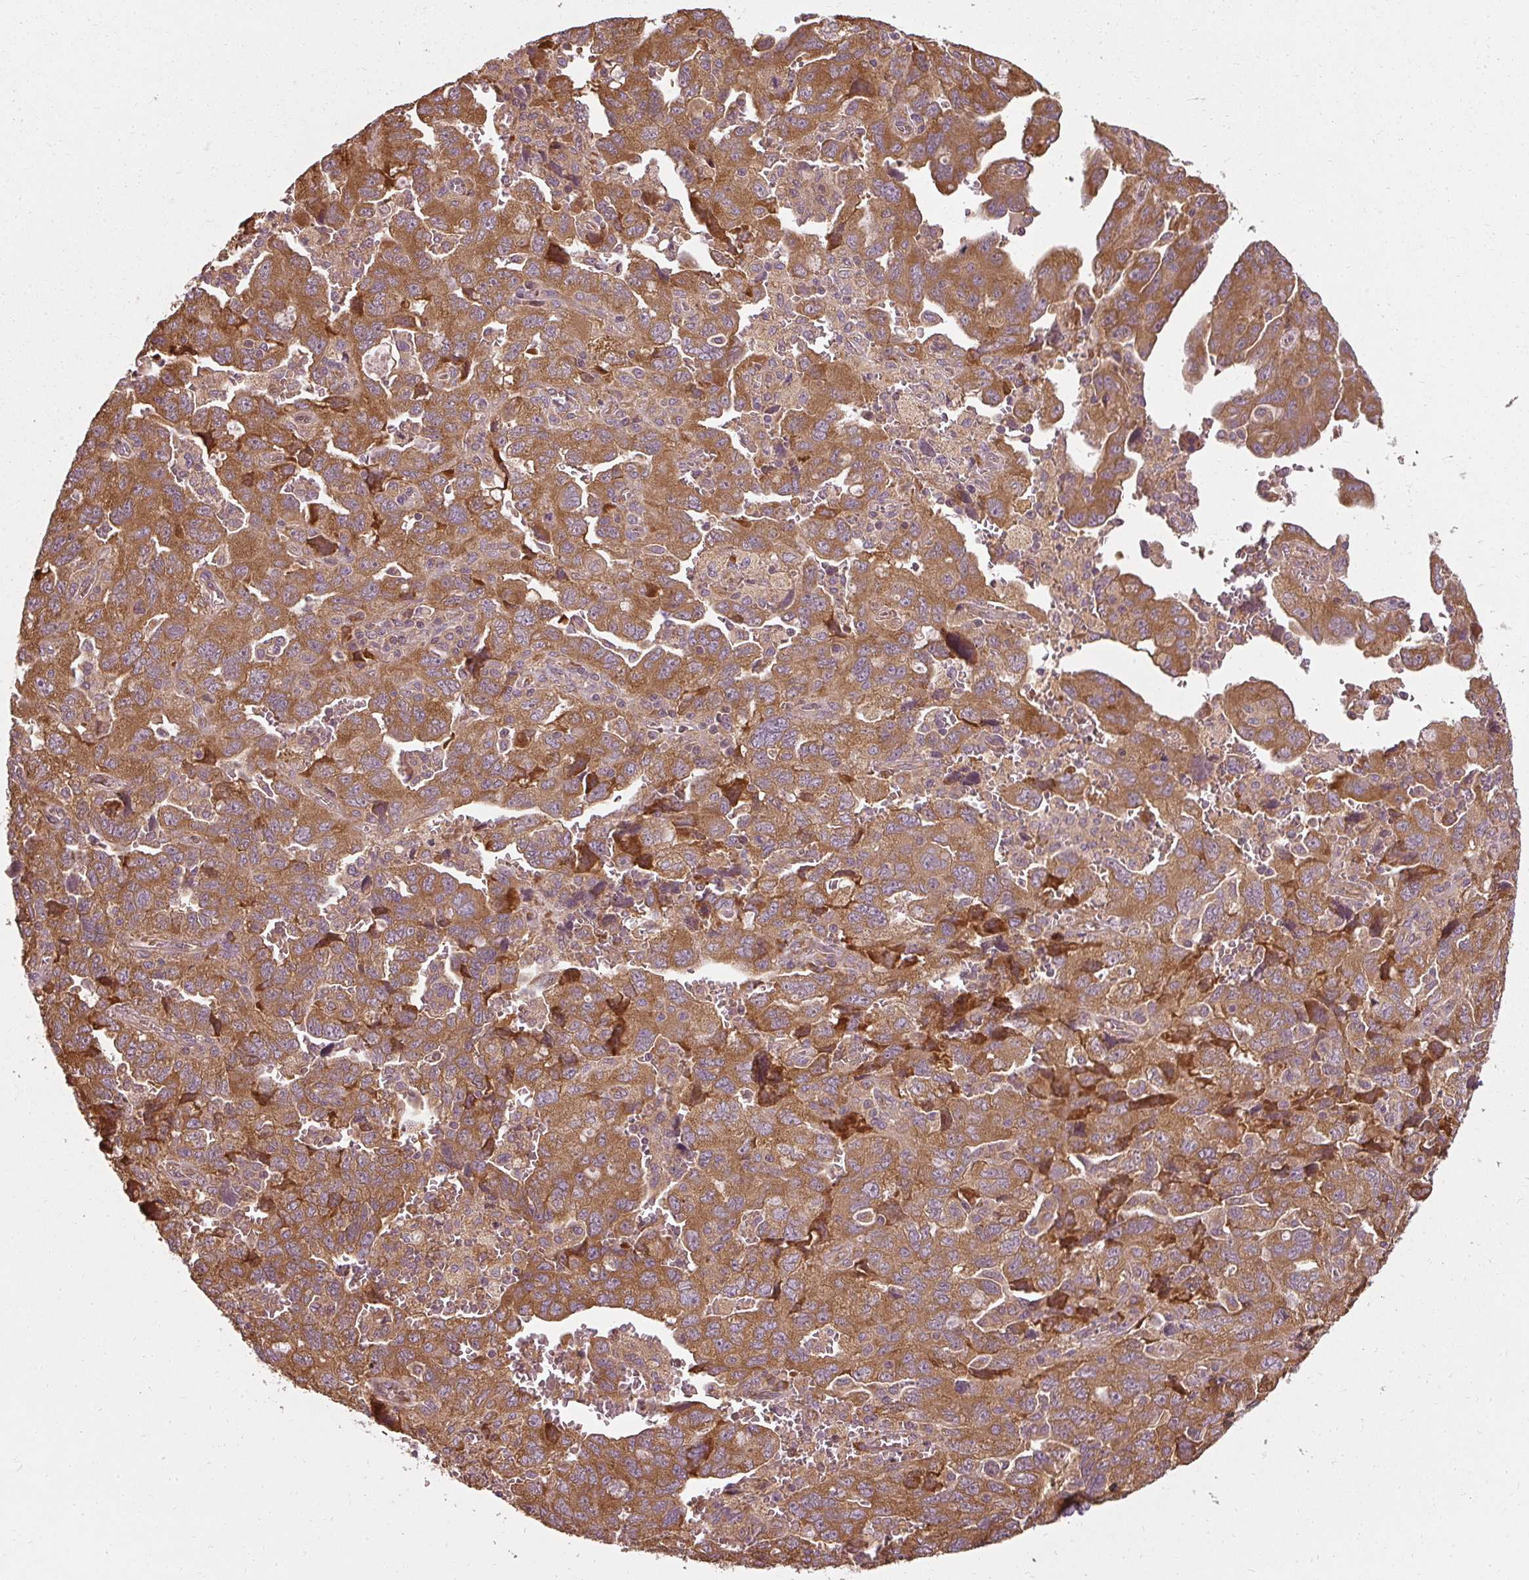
{"staining": {"intensity": "strong", "quantity": ">75%", "location": "cytoplasmic/membranous"}, "tissue": "ovarian cancer", "cell_type": "Tumor cells", "image_type": "cancer", "snomed": [{"axis": "morphology", "description": "Carcinoma, NOS"}, {"axis": "morphology", "description": "Cystadenocarcinoma, serous, NOS"}, {"axis": "topography", "description": "Ovary"}], "caption": "About >75% of tumor cells in serous cystadenocarcinoma (ovarian) demonstrate strong cytoplasmic/membranous protein positivity as visualized by brown immunohistochemical staining.", "gene": "RPL24", "patient": {"sex": "female", "age": 69}}